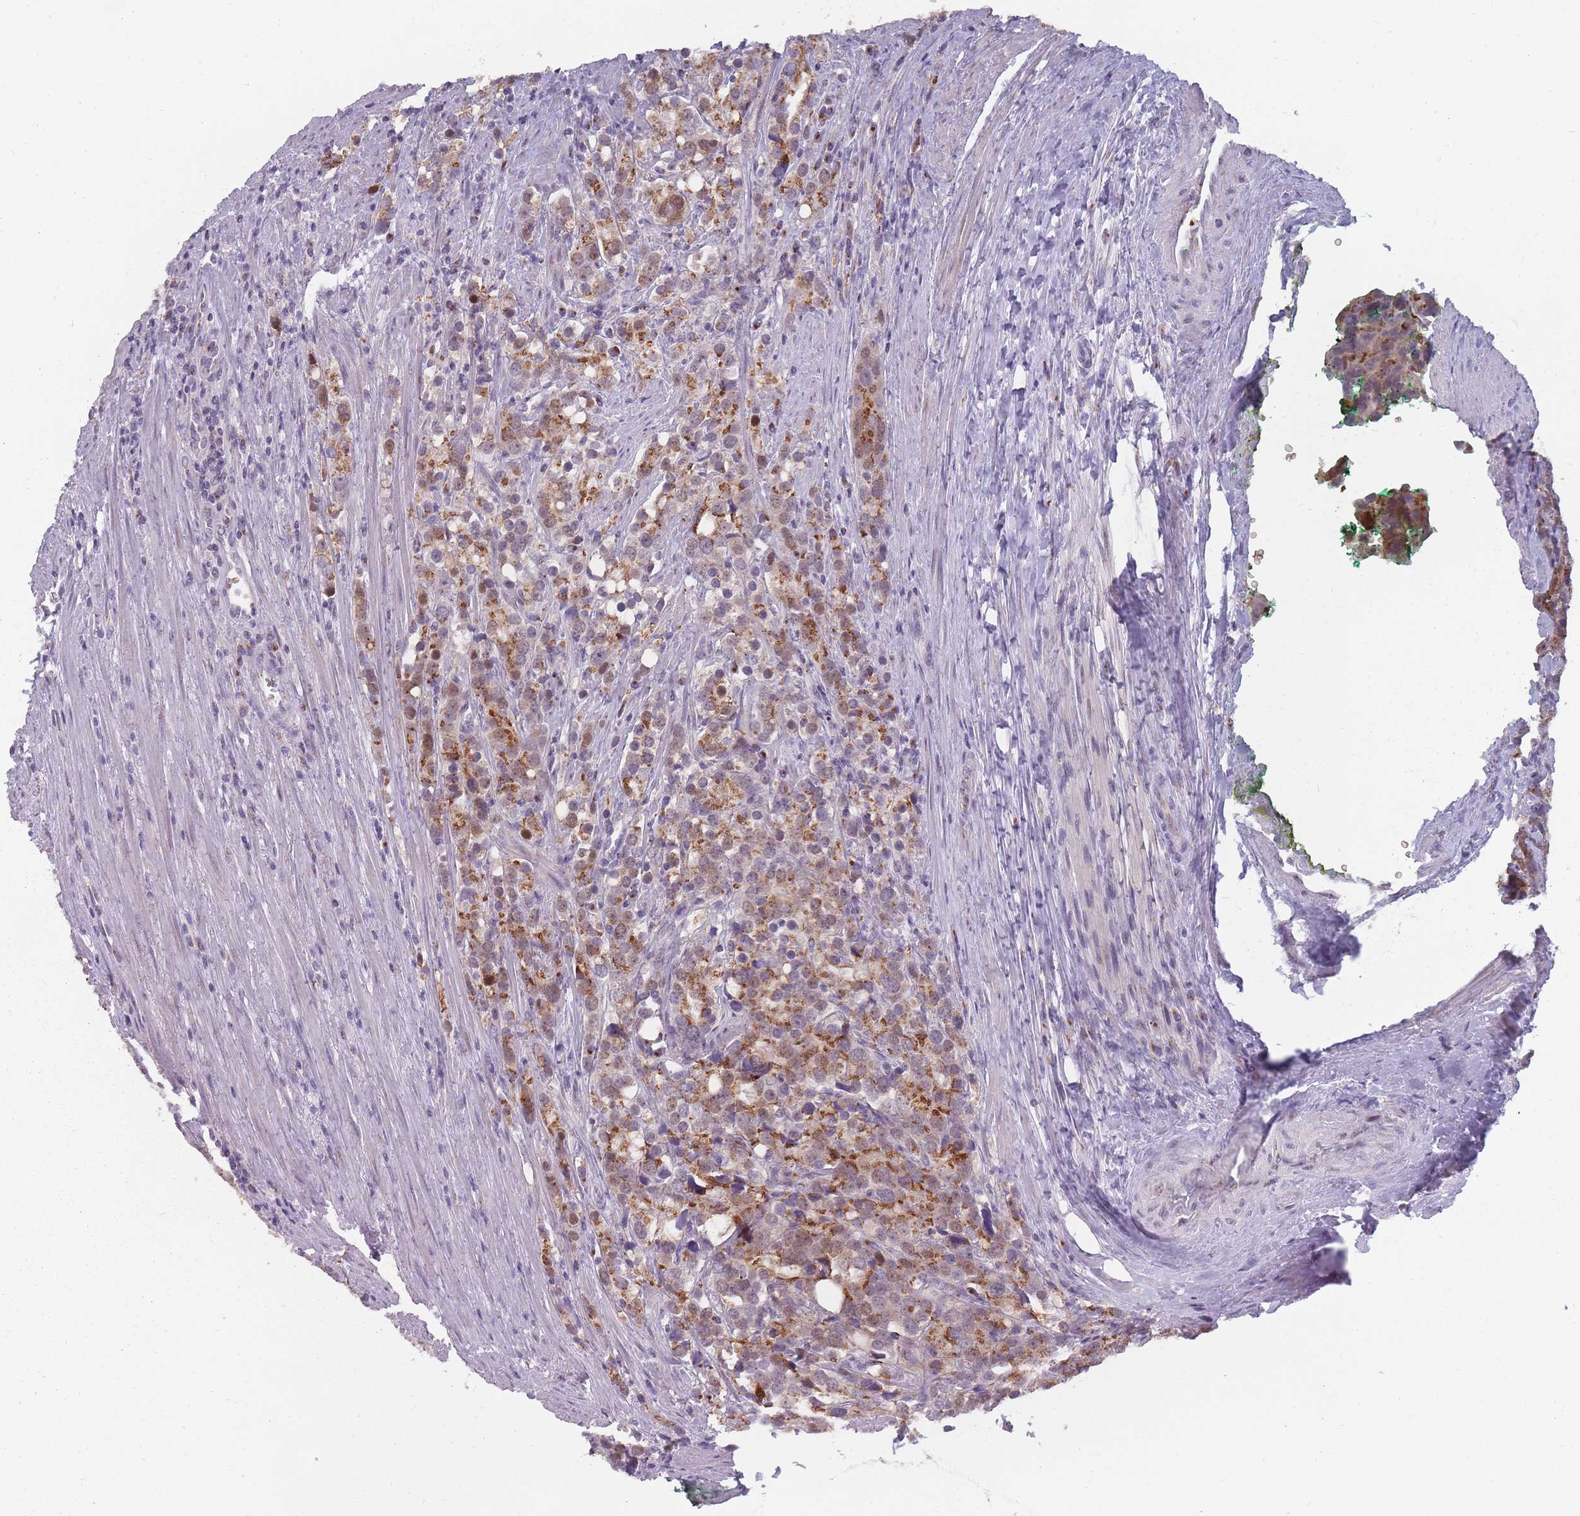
{"staining": {"intensity": "moderate", "quantity": ">75%", "location": "cytoplasmic/membranous"}, "tissue": "prostate cancer", "cell_type": "Tumor cells", "image_type": "cancer", "snomed": [{"axis": "morphology", "description": "Adenocarcinoma, High grade"}, {"axis": "topography", "description": "Prostate"}], "caption": "IHC of human prostate cancer (high-grade adenocarcinoma) displays medium levels of moderate cytoplasmic/membranous positivity in approximately >75% of tumor cells.", "gene": "MAN1B1", "patient": {"sex": "male", "age": 71}}